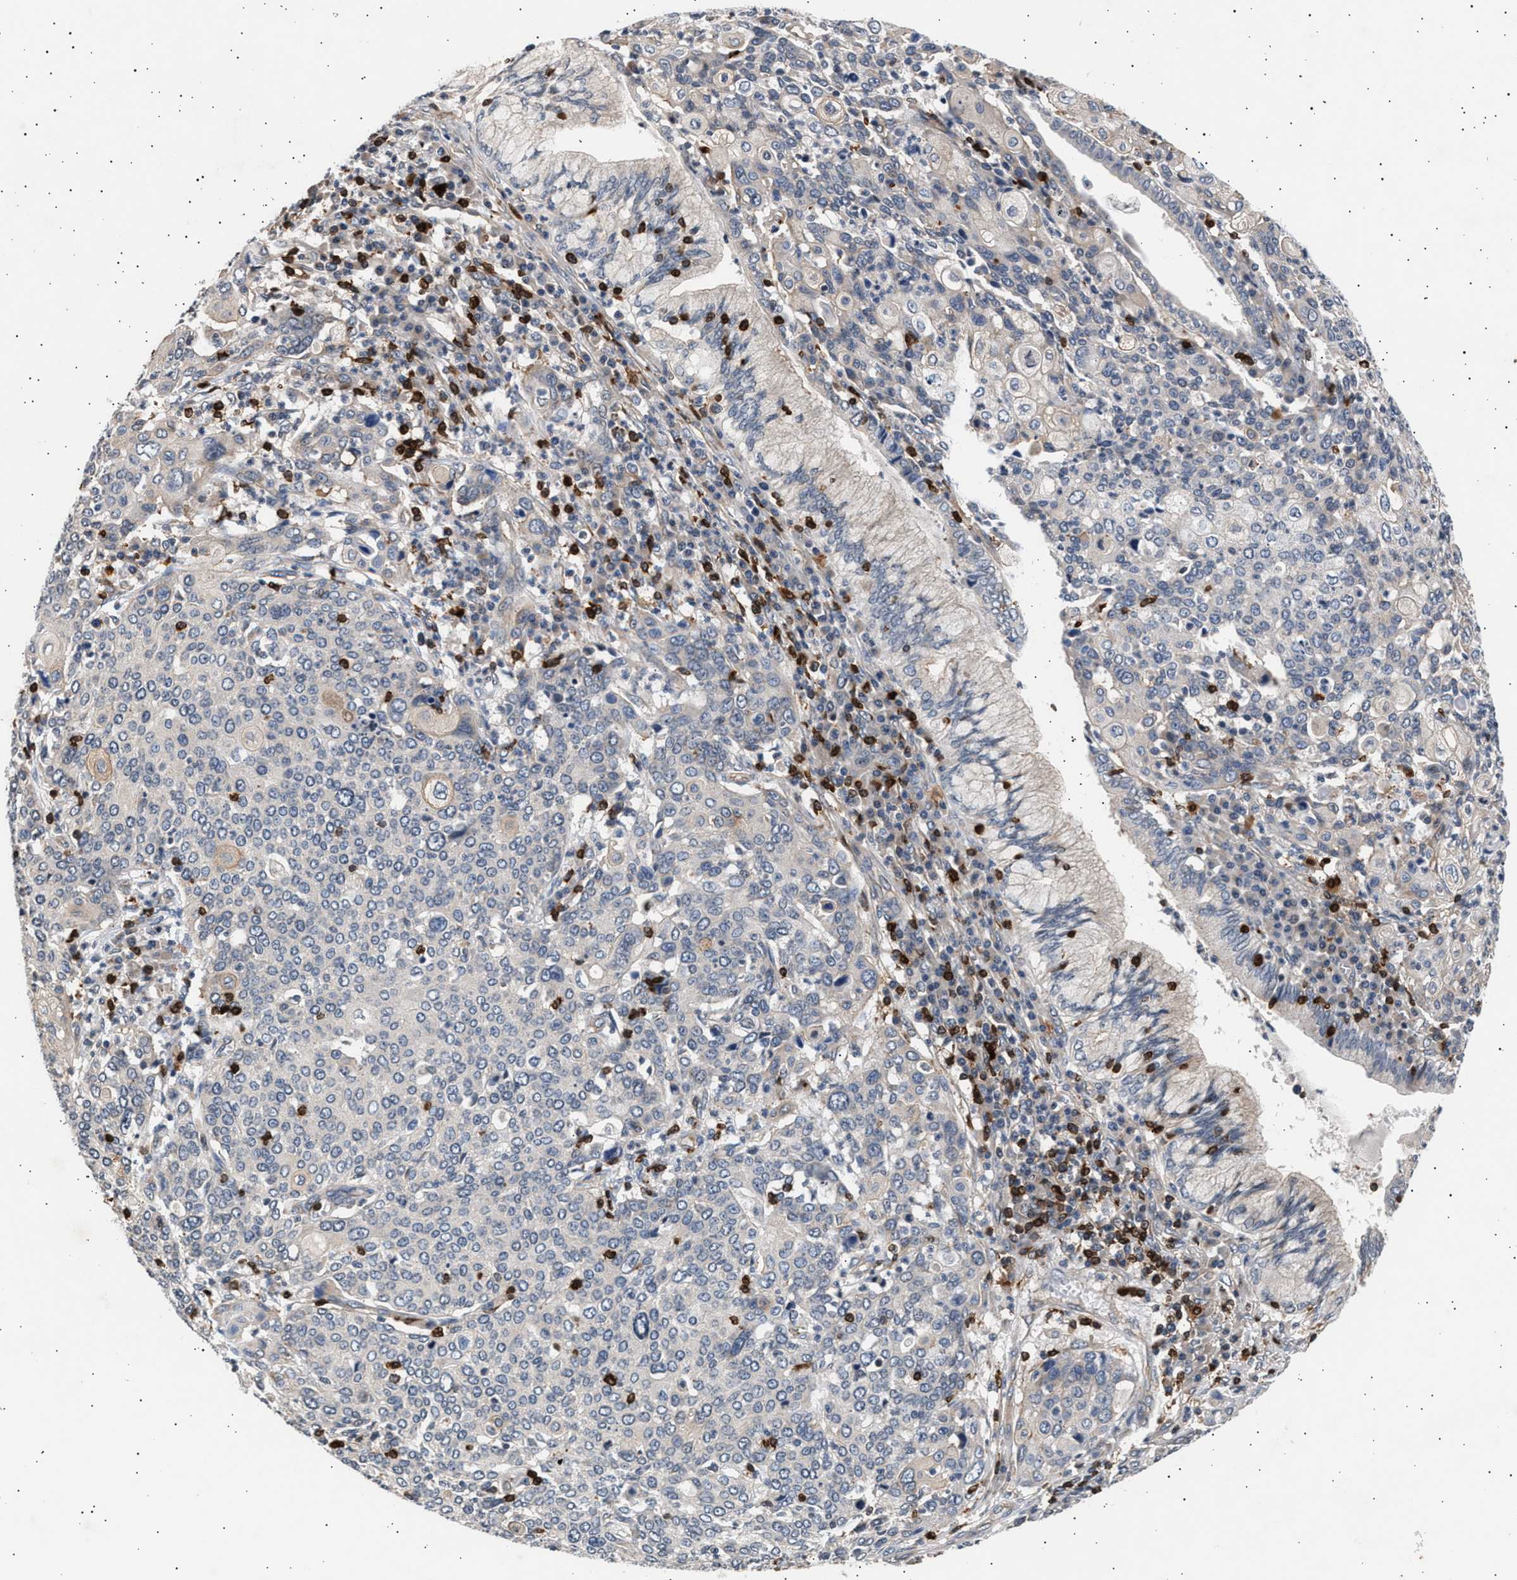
{"staining": {"intensity": "negative", "quantity": "none", "location": "none"}, "tissue": "cervical cancer", "cell_type": "Tumor cells", "image_type": "cancer", "snomed": [{"axis": "morphology", "description": "Squamous cell carcinoma, NOS"}, {"axis": "topography", "description": "Cervix"}], "caption": "This is an immunohistochemistry (IHC) micrograph of human cervical squamous cell carcinoma. There is no staining in tumor cells.", "gene": "GRAP2", "patient": {"sex": "female", "age": 40}}